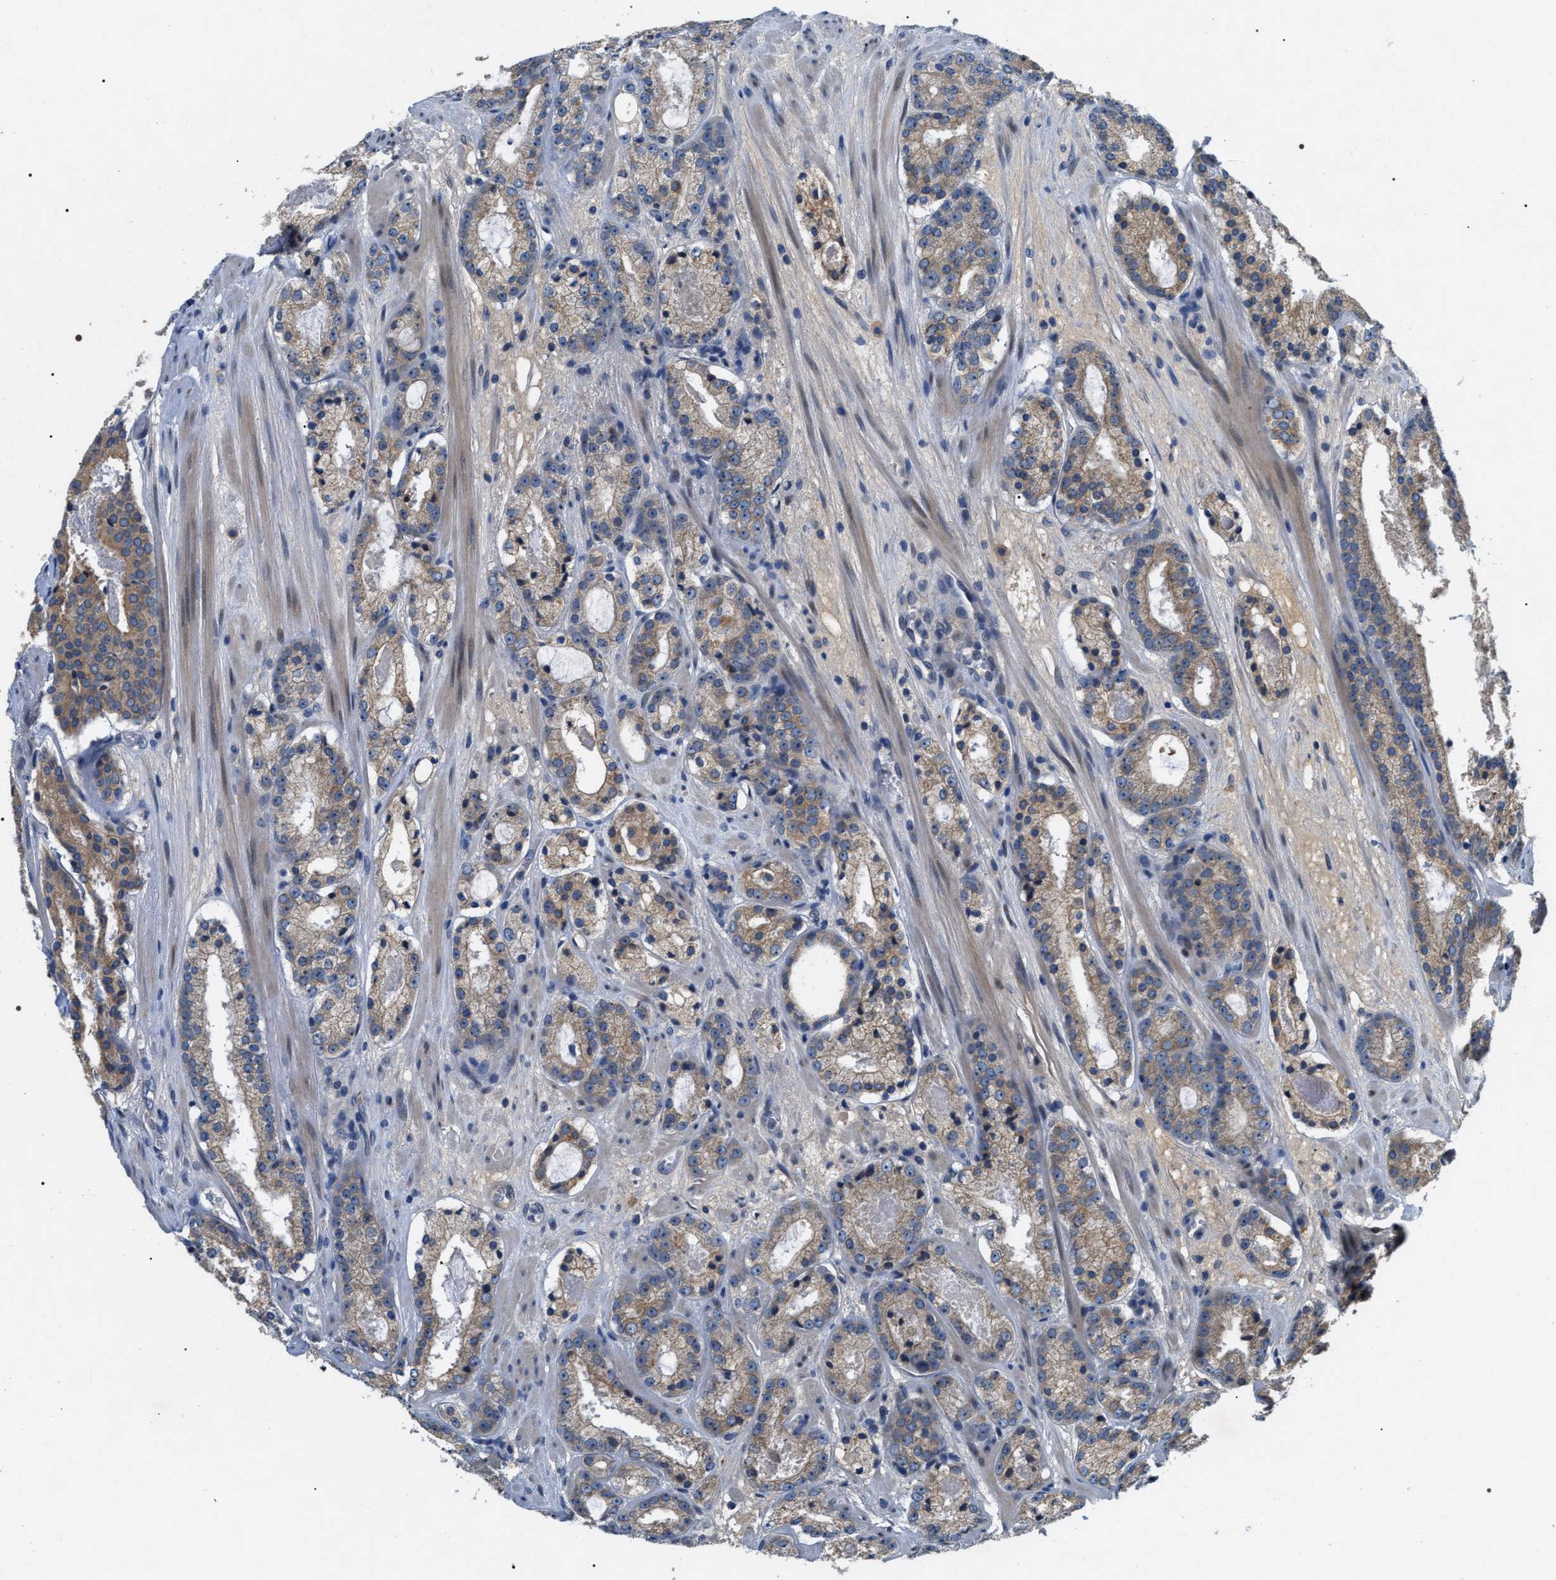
{"staining": {"intensity": "weak", "quantity": ">75%", "location": "cytoplasmic/membranous"}, "tissue": "prostate cancer", "cell_type": "Tumor cells", "image_type": "cancer", "snomed": [{"axis": "morphology", "description": "Adenocarcinoma, Low grade"}, {"axis": "topography", "description": "Prostate"}], "caption": "Approximately >75% of tumor cells in prostate cancer show weak cytoplasmic/membranous protein expression as visualized by brown immunohistochemical staining.", "gene": "IFT81", "patient": {"sex": "male", "age": 69}}